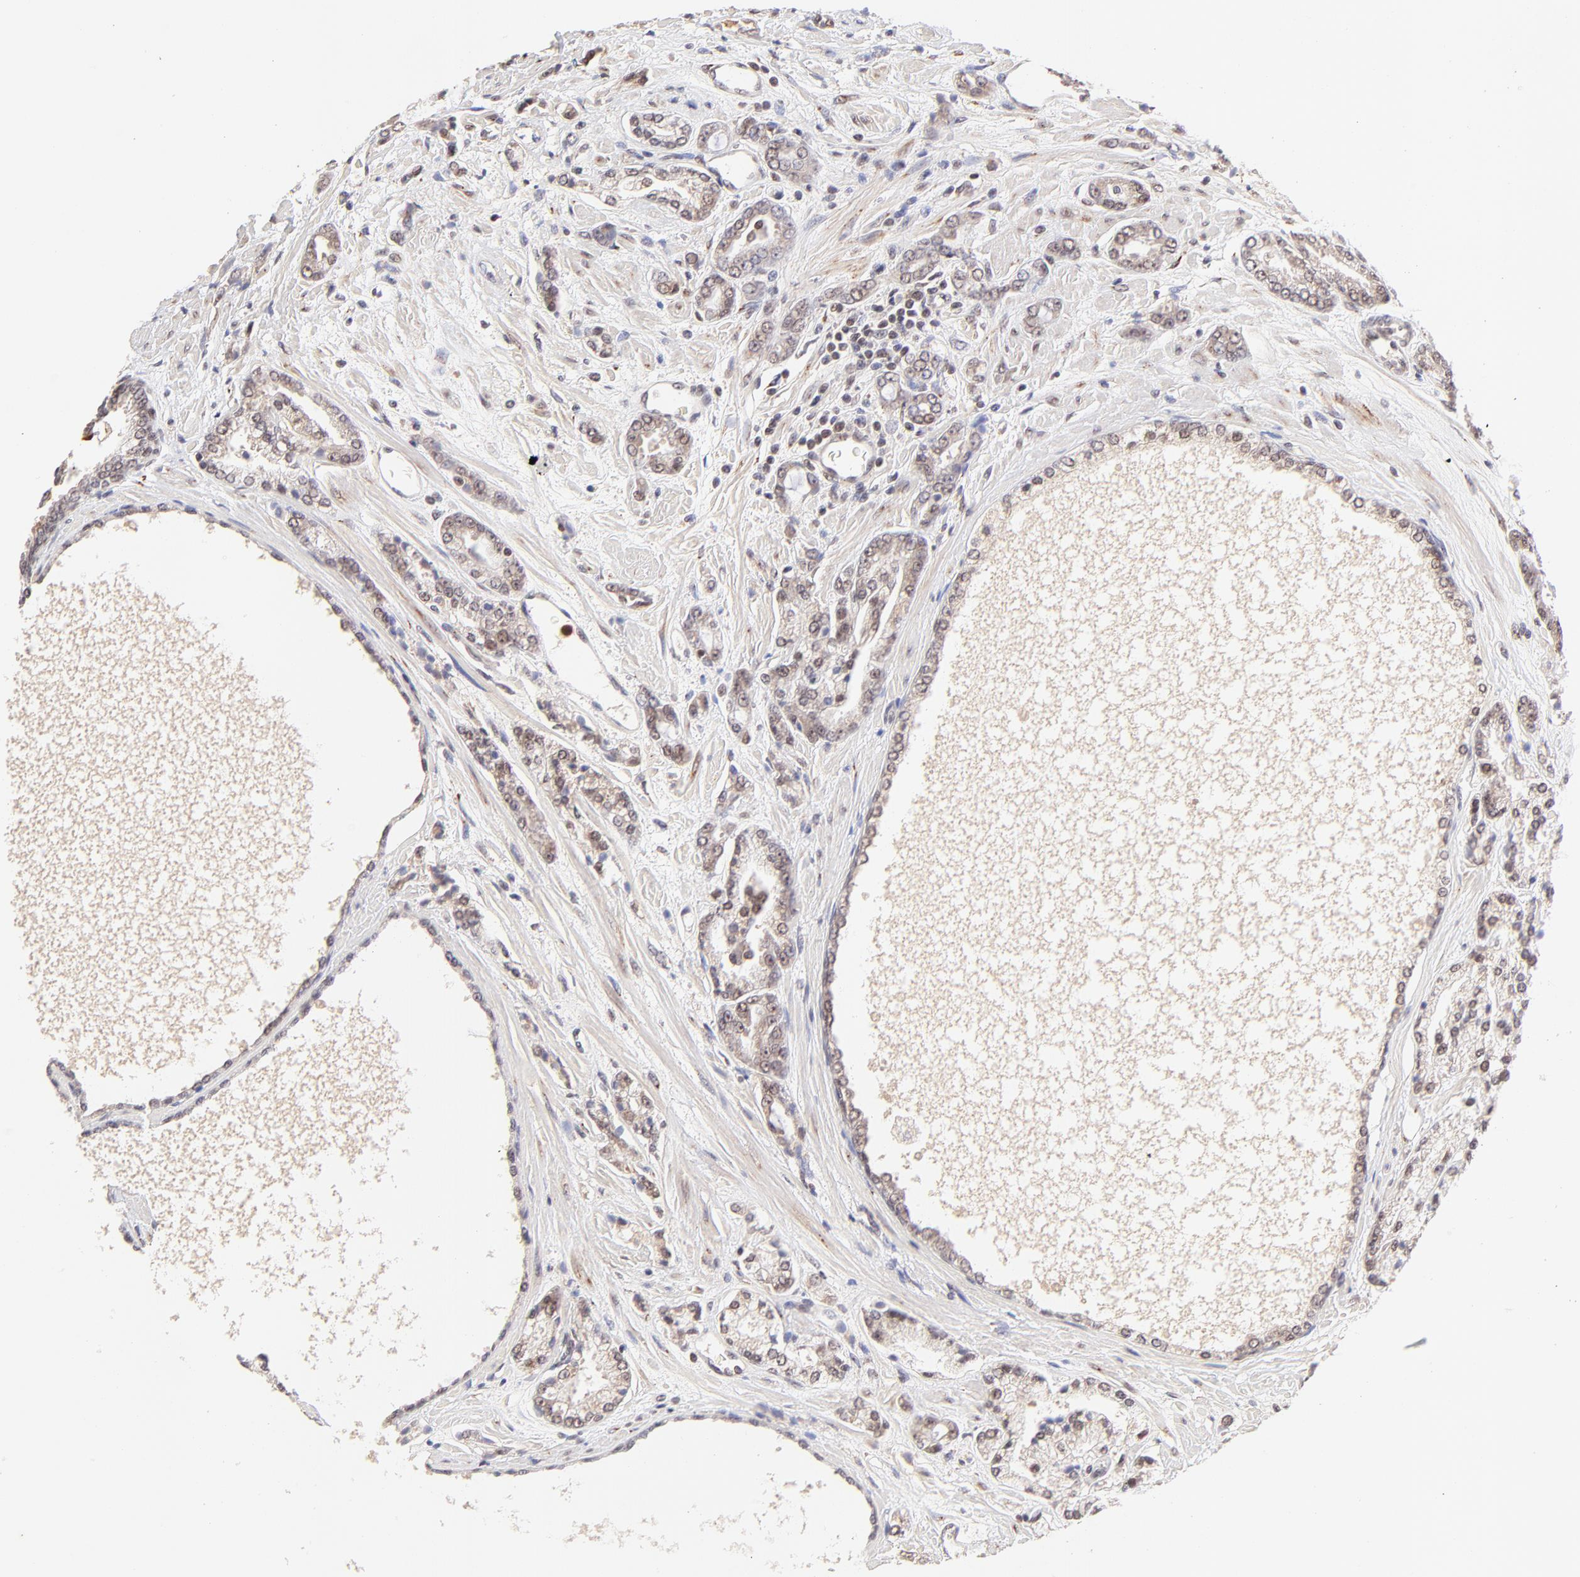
{"staining": {"intensity": "weak", "quantity": "25%-75%", "location": "nuclear"}, "tissue": "prostate cancer", "cell_type": "Tumor cells", "image_type": "cancer", "snomed": [{"axis": "morphology", "description": "Adenocarcinoma, High grade"}, {"axis": "topography", "description": "Prostate"}], "caption": "Immunohistochemical staining of prostate cancer (high-grade adenocarcinoma) reveals low levels of weak nuclear protein expression in approximately 25%-75% of tumor cells.", "gene": "MED12", "patient": {"sex": "male", "age": 71}}